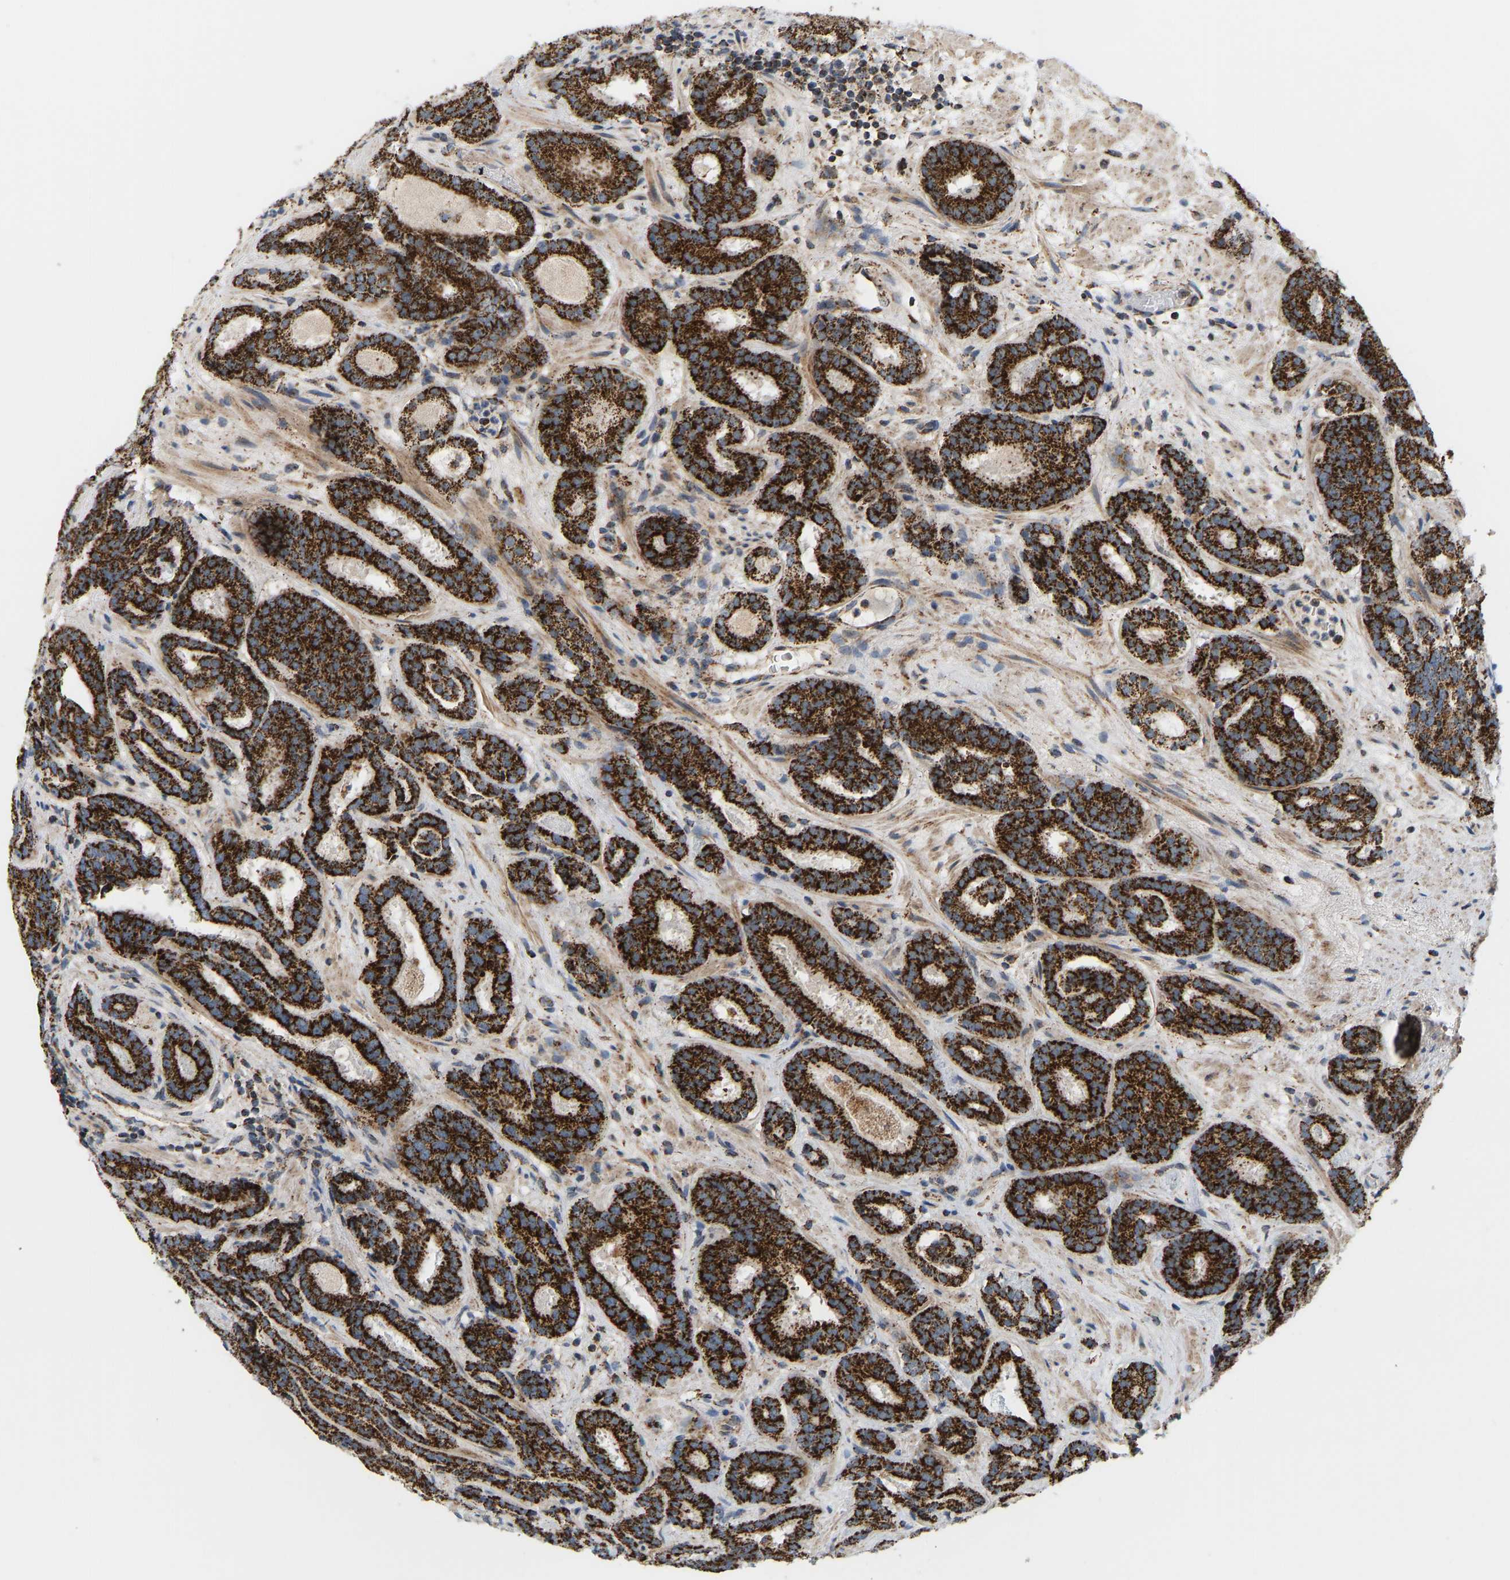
{"staining": {"intensity": "strong", "quantity": ">75%", "location": "cytoplasmic/membranous"}, "tissue": "prostate cancer", "cell_type": "Tumor cells", "image_type": "cancer", "snomed": [{"axis": "morphology", "description": "Adenocarcinoma, Low grade"}, {"axis": "topography", "description": "Prostate"}], "caption": "Immunohistochemistry micrograph of neoplastic tissue: human prostate cancer stained using immunohistochemistry exhibits high levels of strong protein expression localized specifically in the cytoplasmic/membranous of tumor cells, appearing as a cytoplasmic/membranous brown color.", "gene": "GPSM2", "patient": {"sex": "male", "age": 69}}